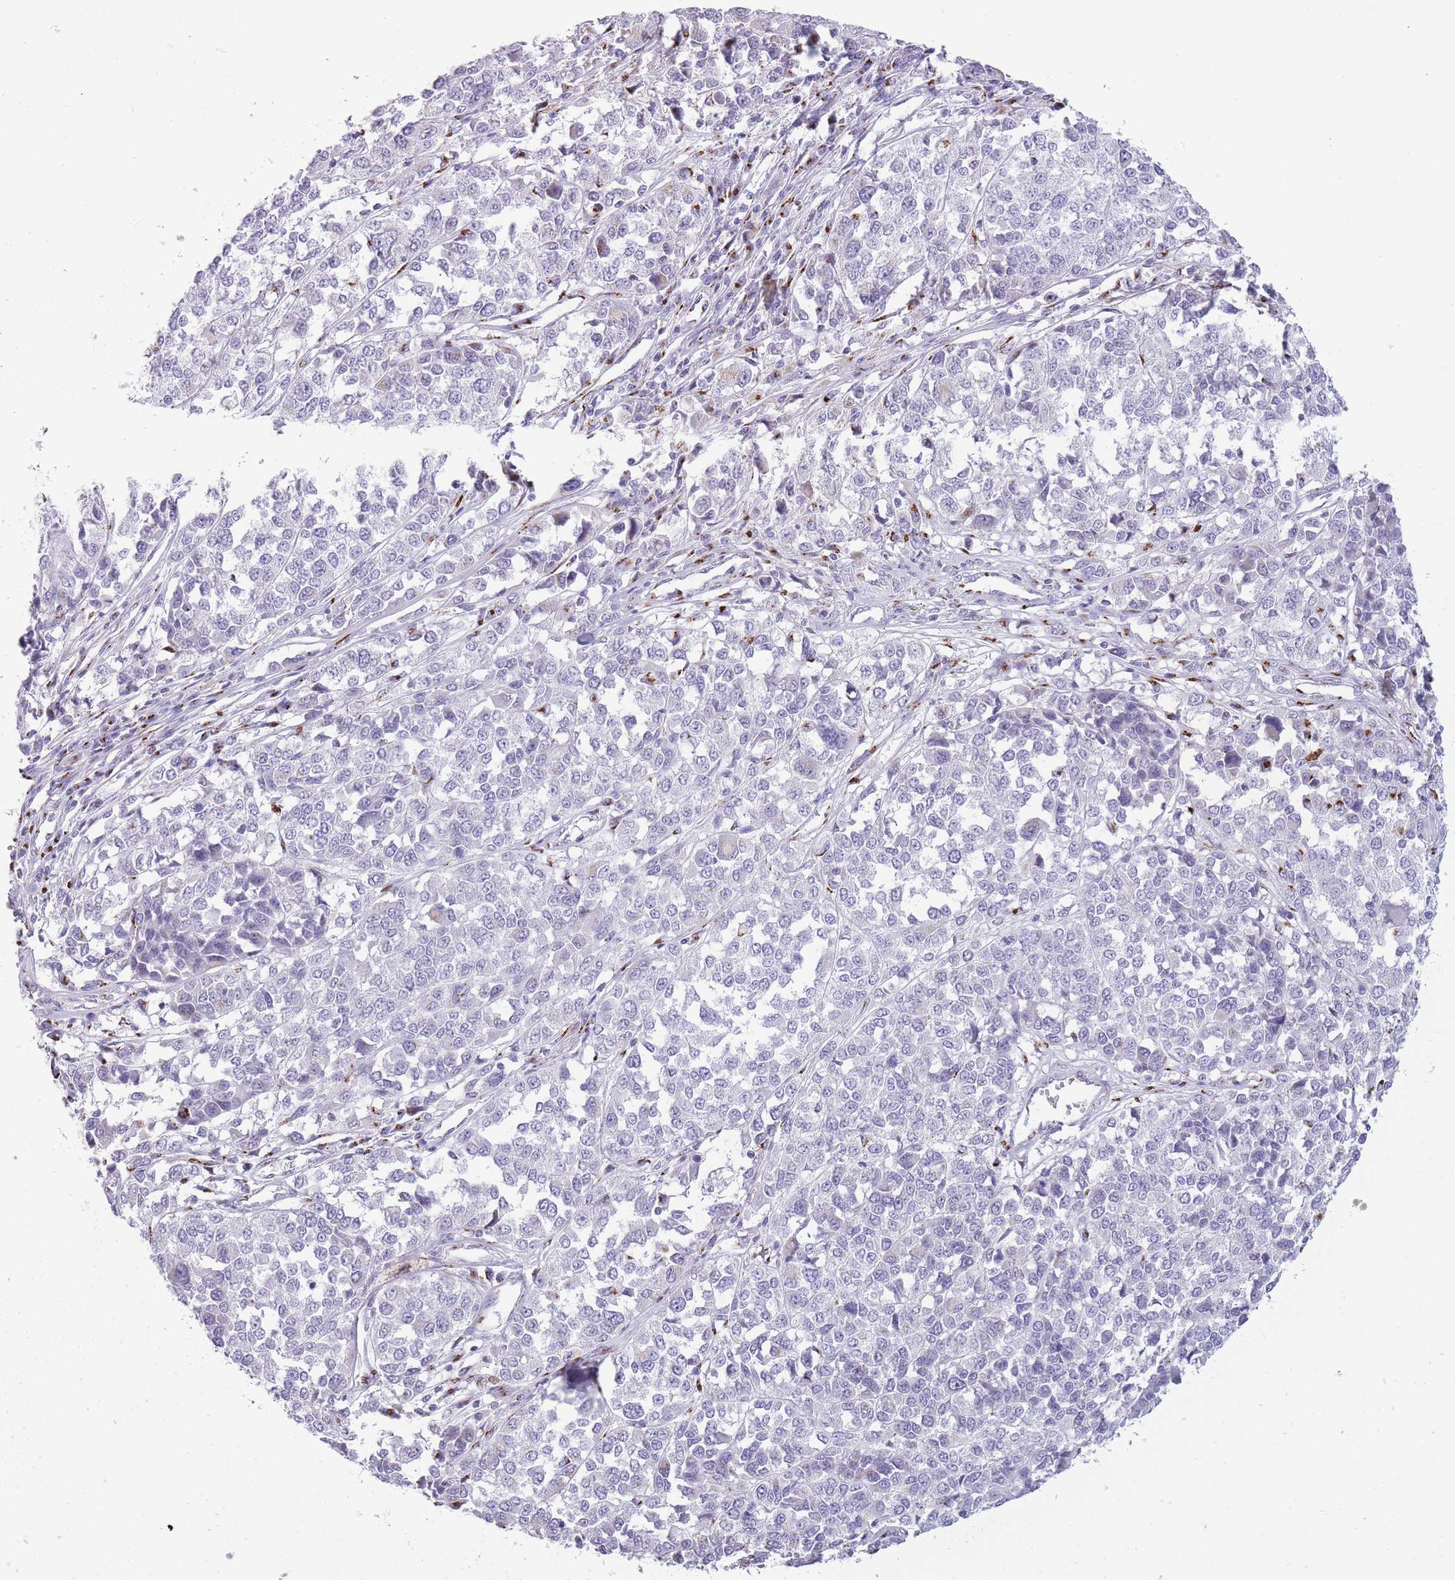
{"staining": {"intensity": "negative", "quantity": "none", "location": "none"}, "tissue": "melanoma", "cell_type": "Tumor cells", "image_type": "cancer", "snomed": [{"axis": "morphology", "description": "Malignant melanoma, Metastatic site"}, {"axis": "topography", "description": "Lymph node"}], "caption": "Tumor cells are negative for brown protein staining in melanoma.", "gene": "B4GALT2", "patient": {"sex": "male", "age": 44}}